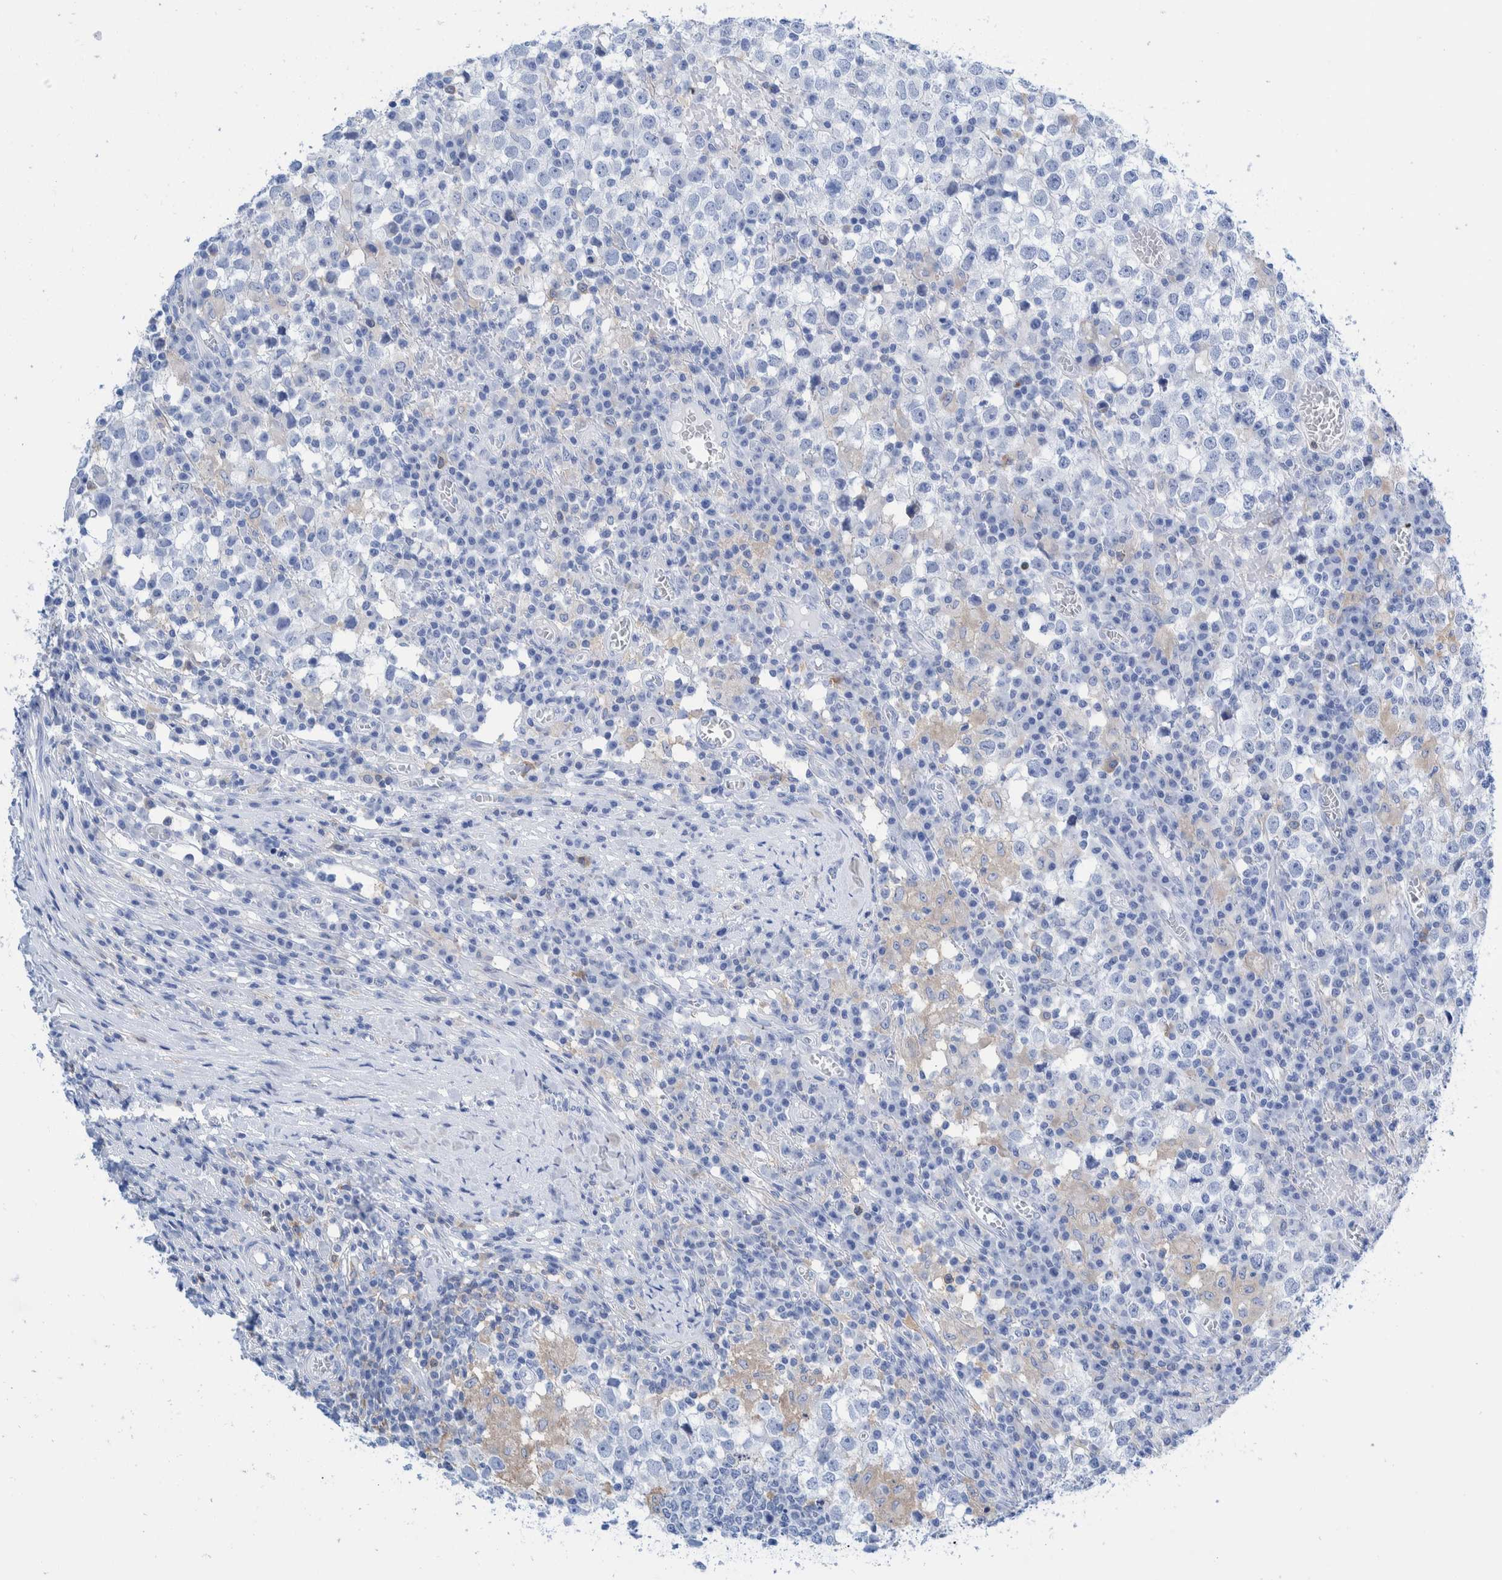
{"staining": {"intensity": "negative", "quantity": "none", "location": "none"}, "tissue": "testis cancer", "cell_type": "Tumor cells", "image_type": "cancer", "snomed": [{"axis": "morphology", "description": "Seminoma, NOS"}, {"axis": "topography", "description": "Testis"}], "caption": "DAB (3,3'-diaminobenzidine) immunohistochemical staining of human testis cancer exhibits no significant positivity in tumor cells. (Stains: DAB (3,3'-diaminobenzidine) IHC with hematoxylin counter stain, Microscopy: brightfield microscopy at high magnification).", "gene": "KRT14", "patient": {"sex": "male", "age": 65}}